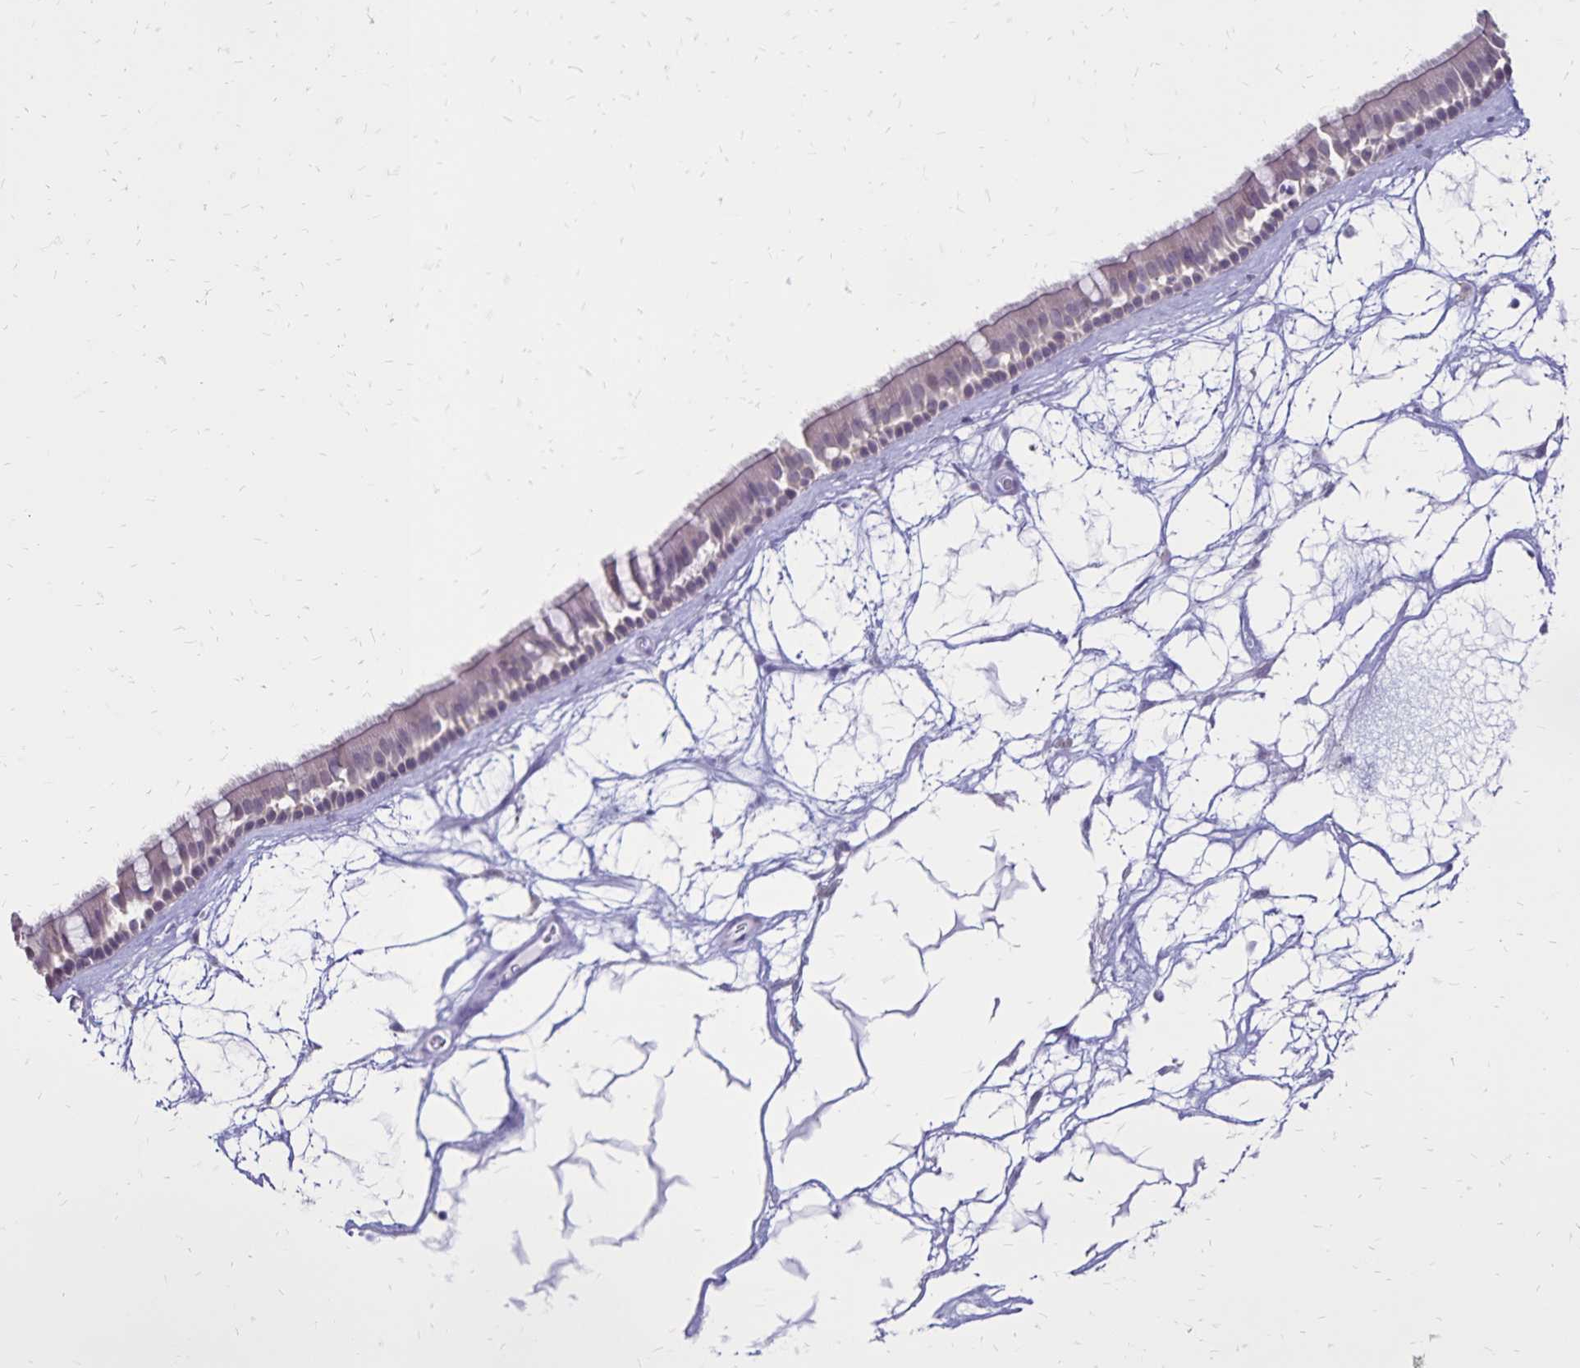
{"staining": {"intensity": "negative", "quantity": "none", "location": "none"}, "tissue": "nasopharynx", "cell_type": "Respiratory epithelial cells", "image_type": "normal", "snomed": [{"axis": "morphology", "description": "Normal tissue, NOS"}, {"axis": "topography", "description": "Nasopharynx"}], "caption": "Respiratory epithelial cells show no significant protein staining in benign nasopharynx.", "gene": "SH3GL3", "patient": {"sex": "male", "age": 68}}